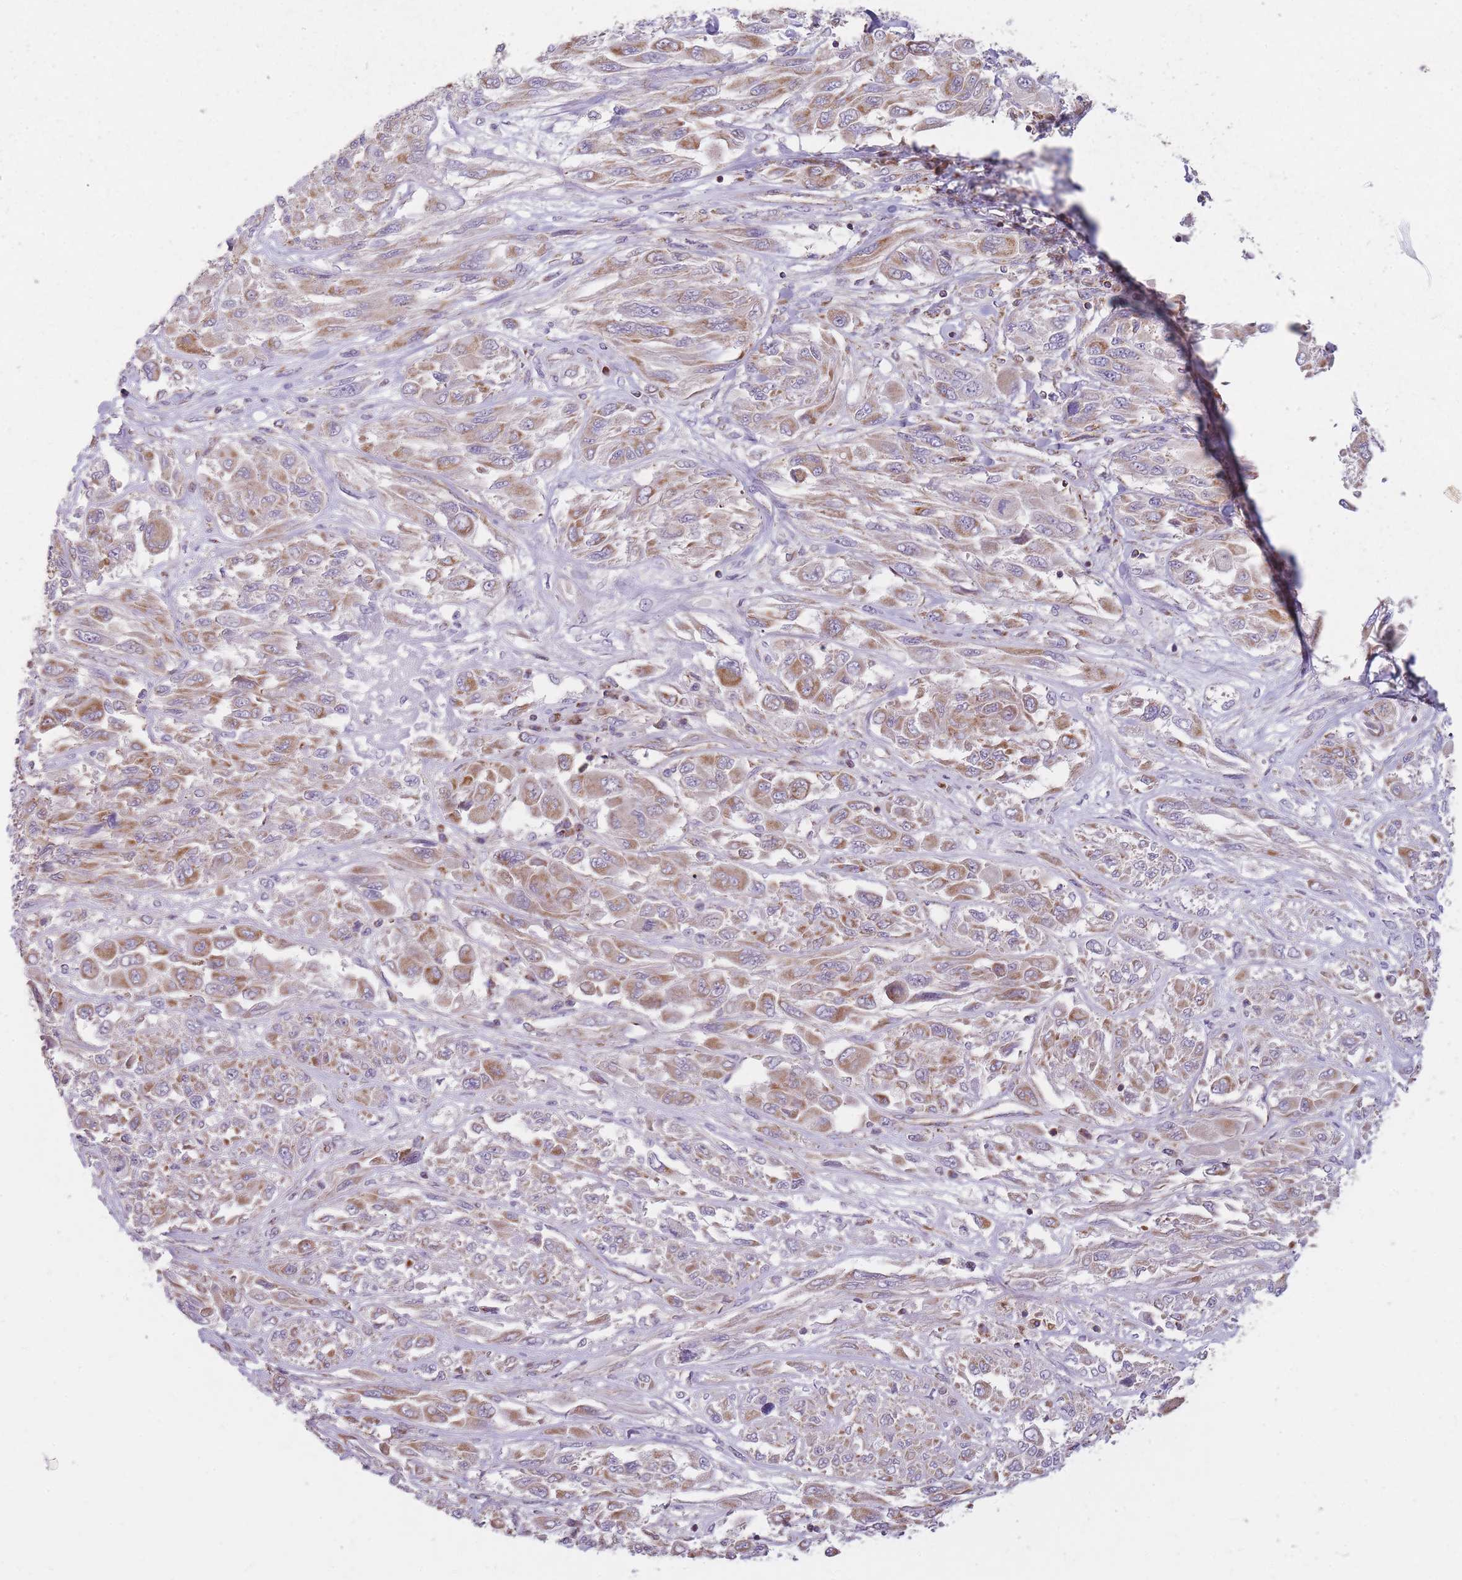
{"staining": {"intensity": "moderate", "quantity": ">75%", "location": "cytoplasmic/membranous"}, "tissue": "melanoma", "cell_type": "Tumor cells", "image_type": "cancer", "snomed": [{"axis": "morphology", "description": "Malignant melanoma, NOS"}, {"axis": "topography", "description": "Skin"}], "caption": "Immunohistochemistry (IHC) image of melanoma stained for a protein (brown), which shows medium levels of moderate cytoplasmic/membranous expression in approximately >75% of tumor cells.", "gene": "NDUFA9", "patient": {"sex": "female", "age": 91}}